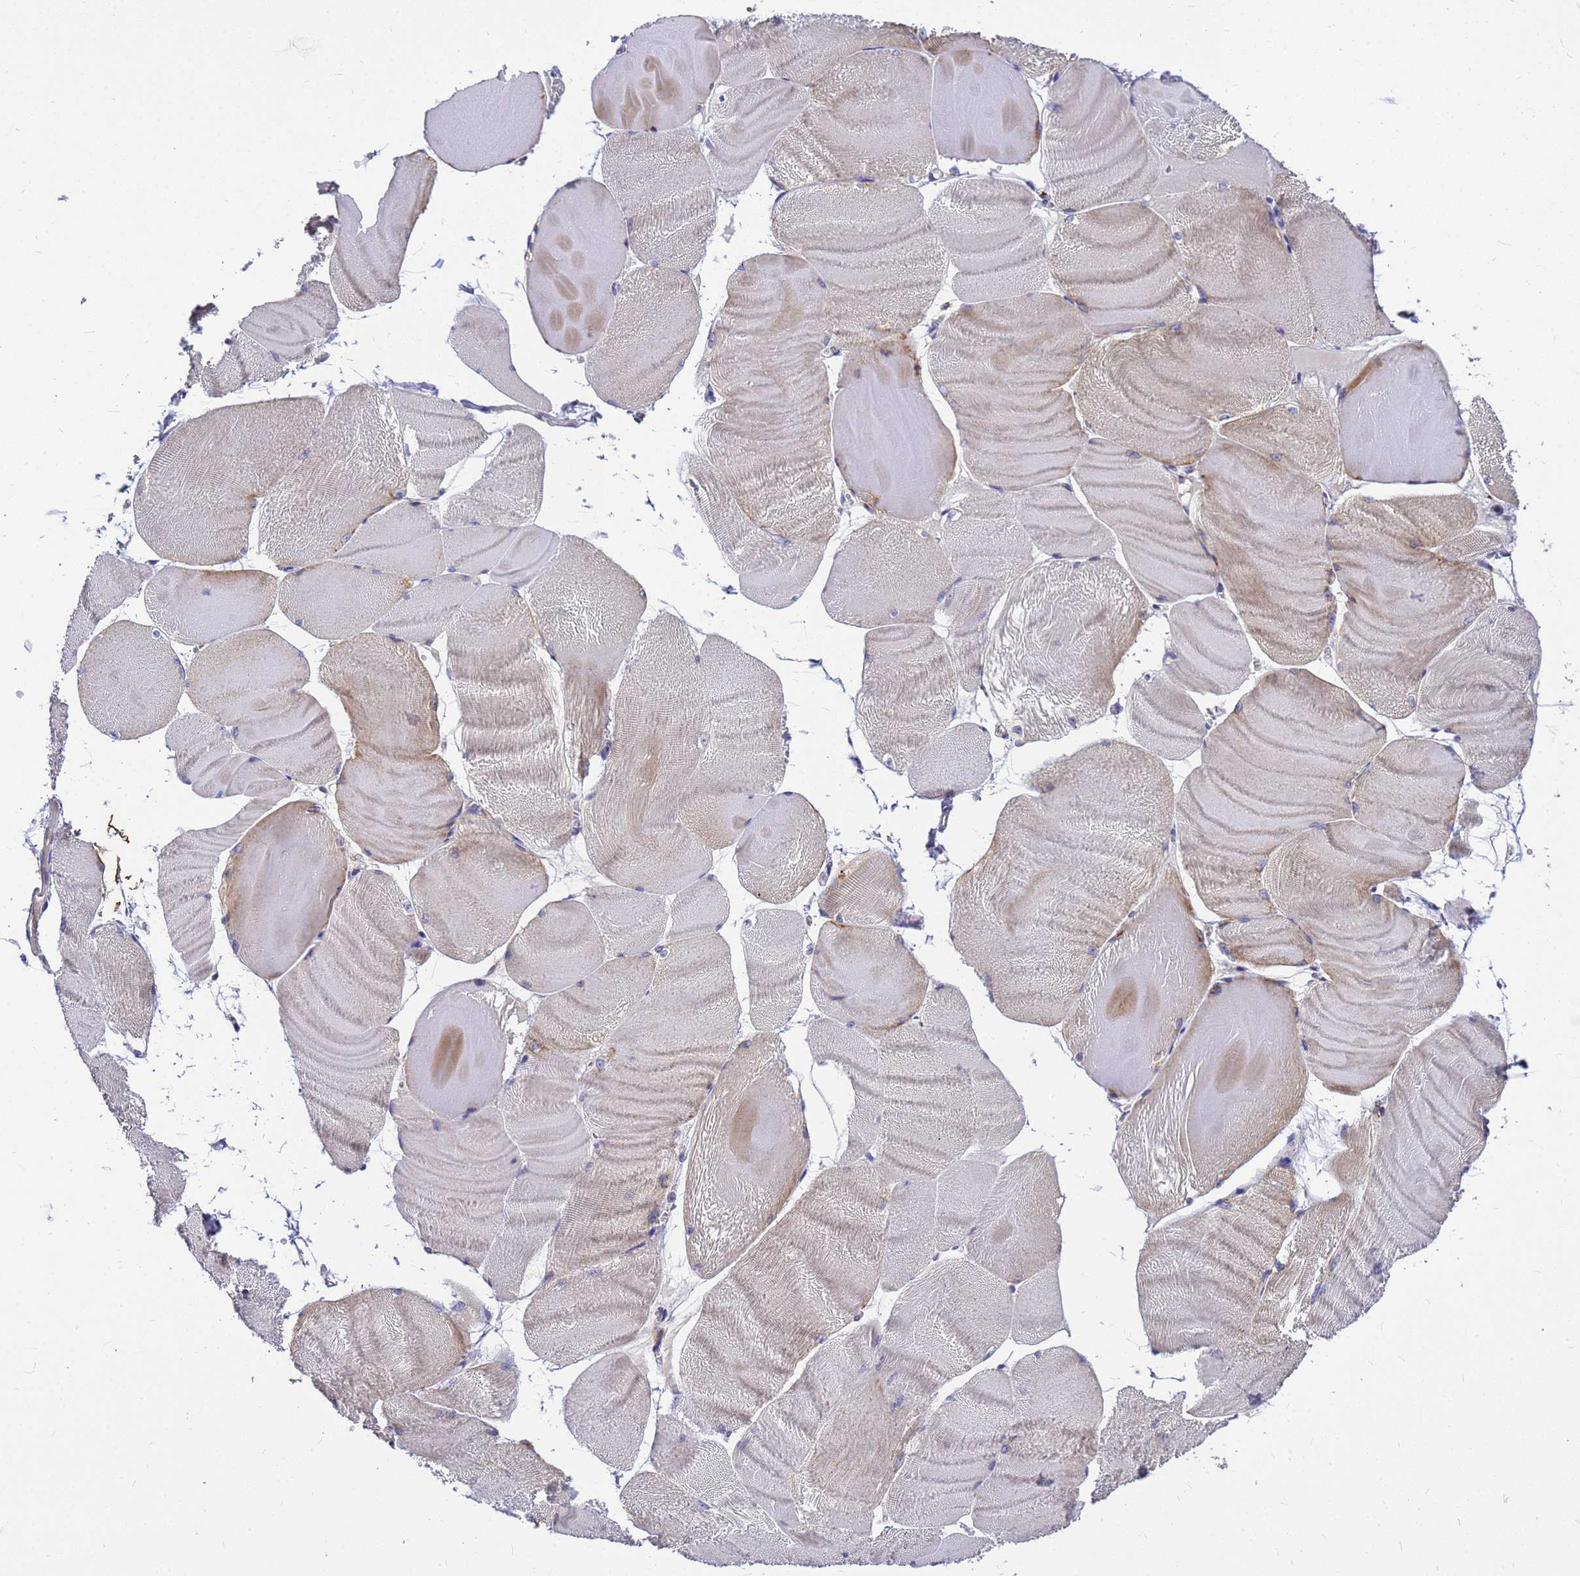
{"staining": {"intensity": "weak", "quantity": "25%-75%", "location": "cytoplasmic/membranous"}, "tissue": "skeletal muscle", "cell_type": "Myocytes", "image_type": "normal", "snomed": [{"axis": "morphology", "description": "Normal tissue, NOS"}, {"axis": "morphology", "description": "Basal cell carcinoma"}, {"axis": "topography", "description": "Skeletal muscle"}], "caption": "Immunohistochemical staining of benign human skeletal muscle reveals weak cytoplasmic/membranous protein positivity in about 25%-75% of myocytes.", "gene": "CMC4", "patient": {"sex": "female", "age": 64}}